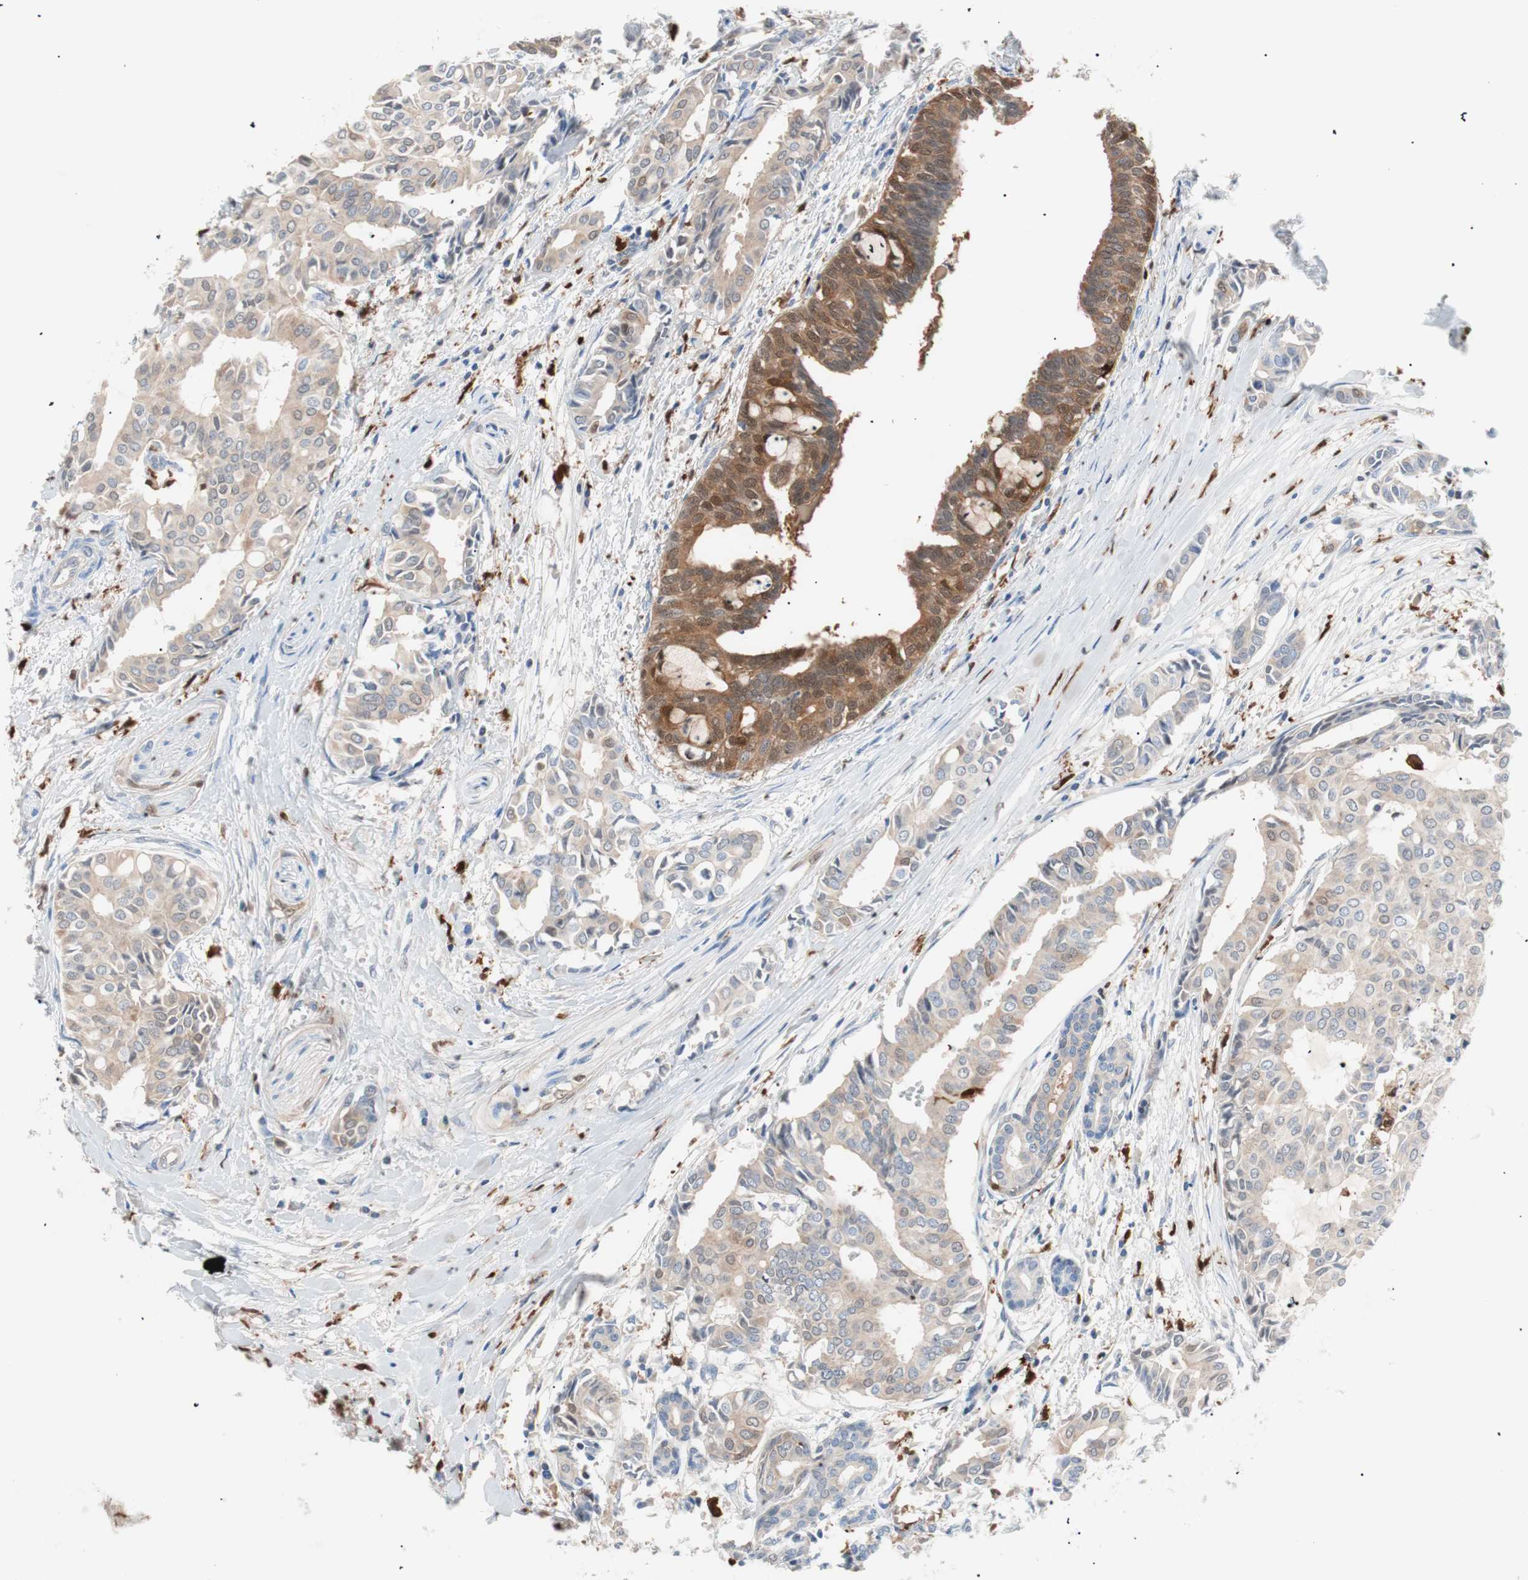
{"staining": {"intensity": "moderate", "quantity": ">75%", "location": "cytoplasmic/membranous"}, "tissue": "head and neck cancer", "cell_type": "Tumor cells", "image_type": "cancer", "snomed": [{"axis": "morphology", "description": "Adenocarcinoma, NOS"}, {"axis": "topography", "description": "Salivary gland"}, {"axis": "topography", "description": "Head-Neck"}], "caption": "Tumor cells demonstrate medium levels of moderate cytoplasmic/membranous staining in approximately >75% of cells in human head and neck cancer.", "gene": "IL18", "patient": {"sex": "female", "age": 59}}